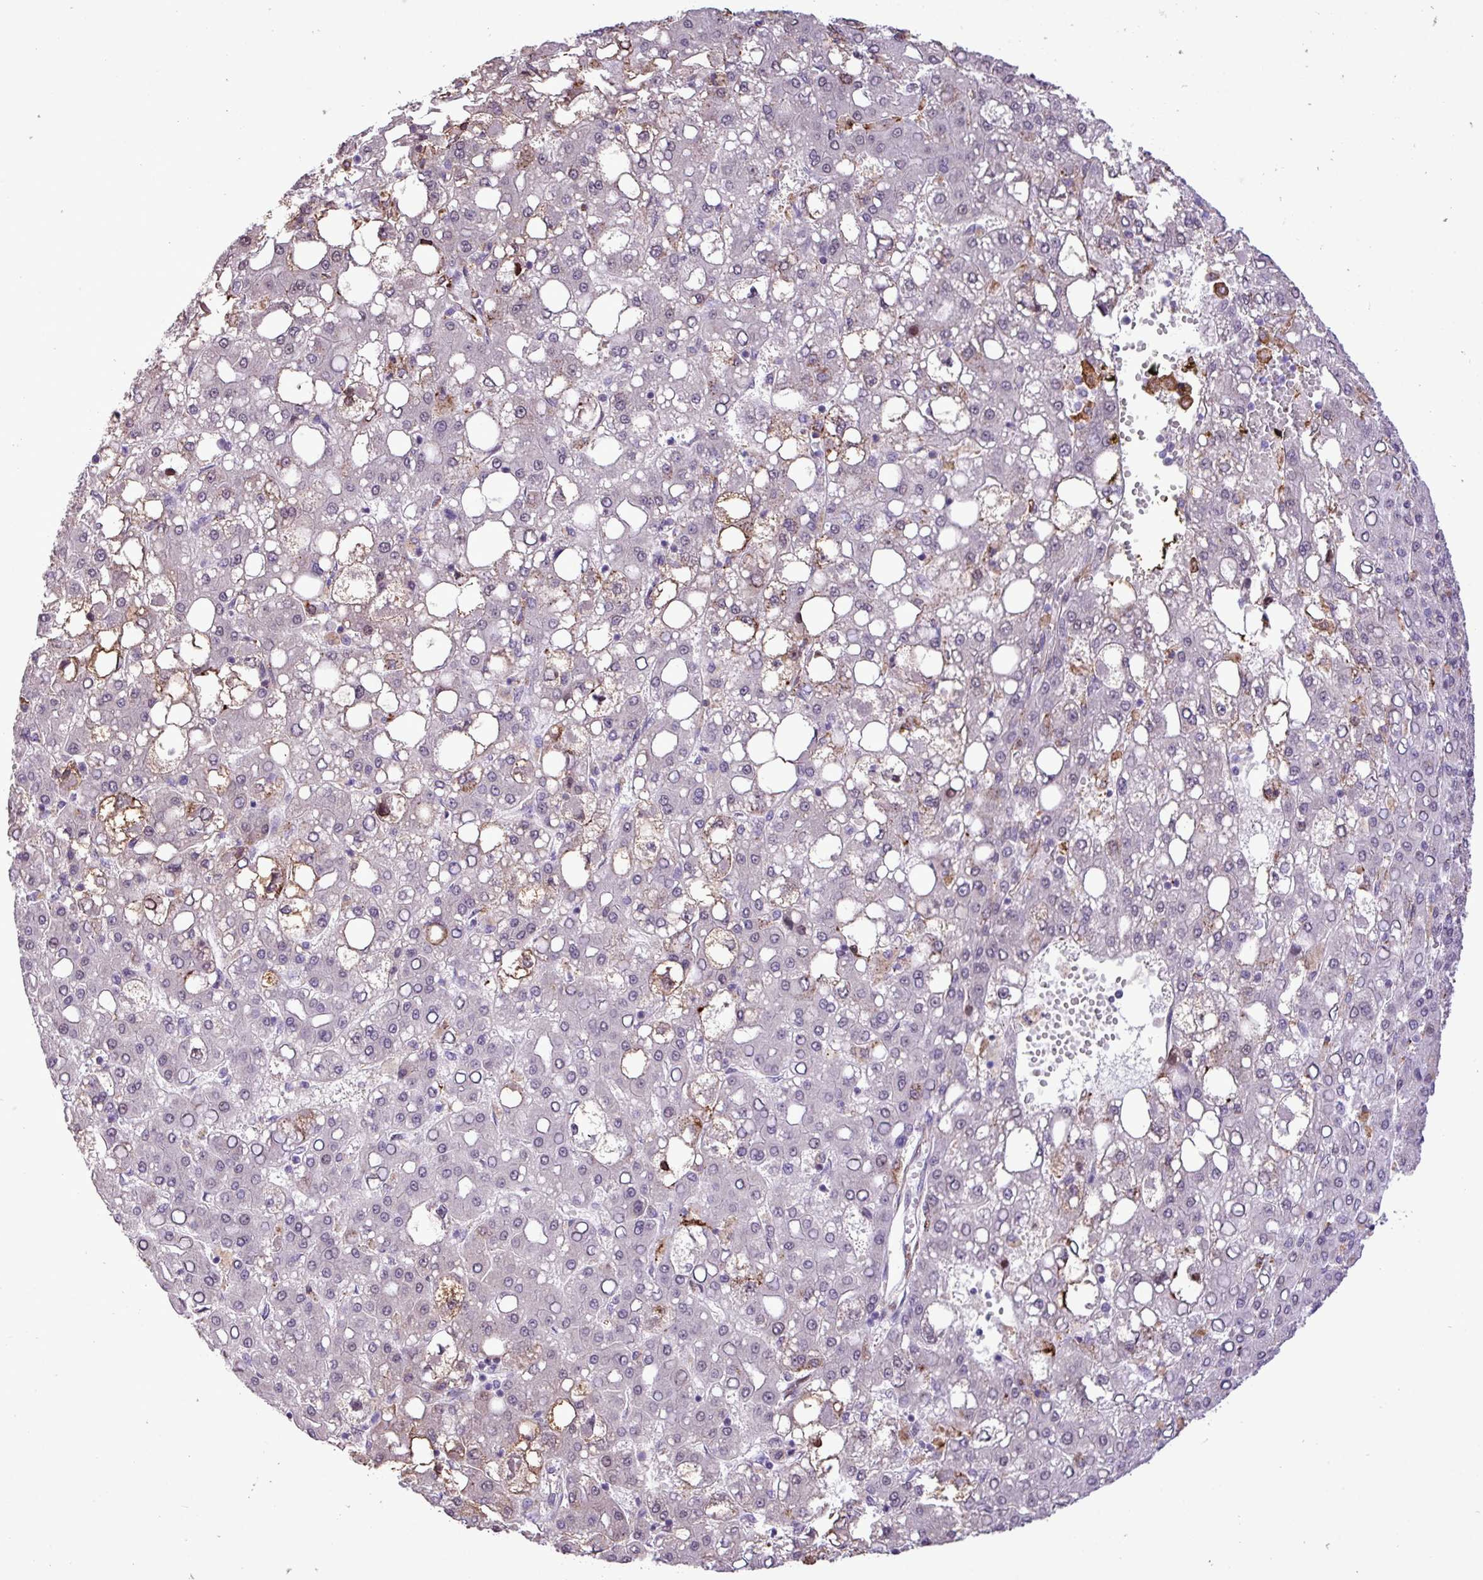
{"staining": {"intensity": "negative", "quantity": "none", "location": "none"}, "tissue": "liver cancer", "cell_type": "Tumor cells", "image_type": "cancer", "snomed": [{"axis": "morphology", "description": "Carcinoma, Hepatocellular, NOS"}, {"axis": "topography", "description": "Liver"}], "caption": "IHC photomicrograph of hepatocellular carcinoma (liver) stained for a protein (brown), which shows no expression in tumor cells. Nuclei are stained in blue.", "gene": "RPP25L", "patient": {"sex": "male", "age": 65}}